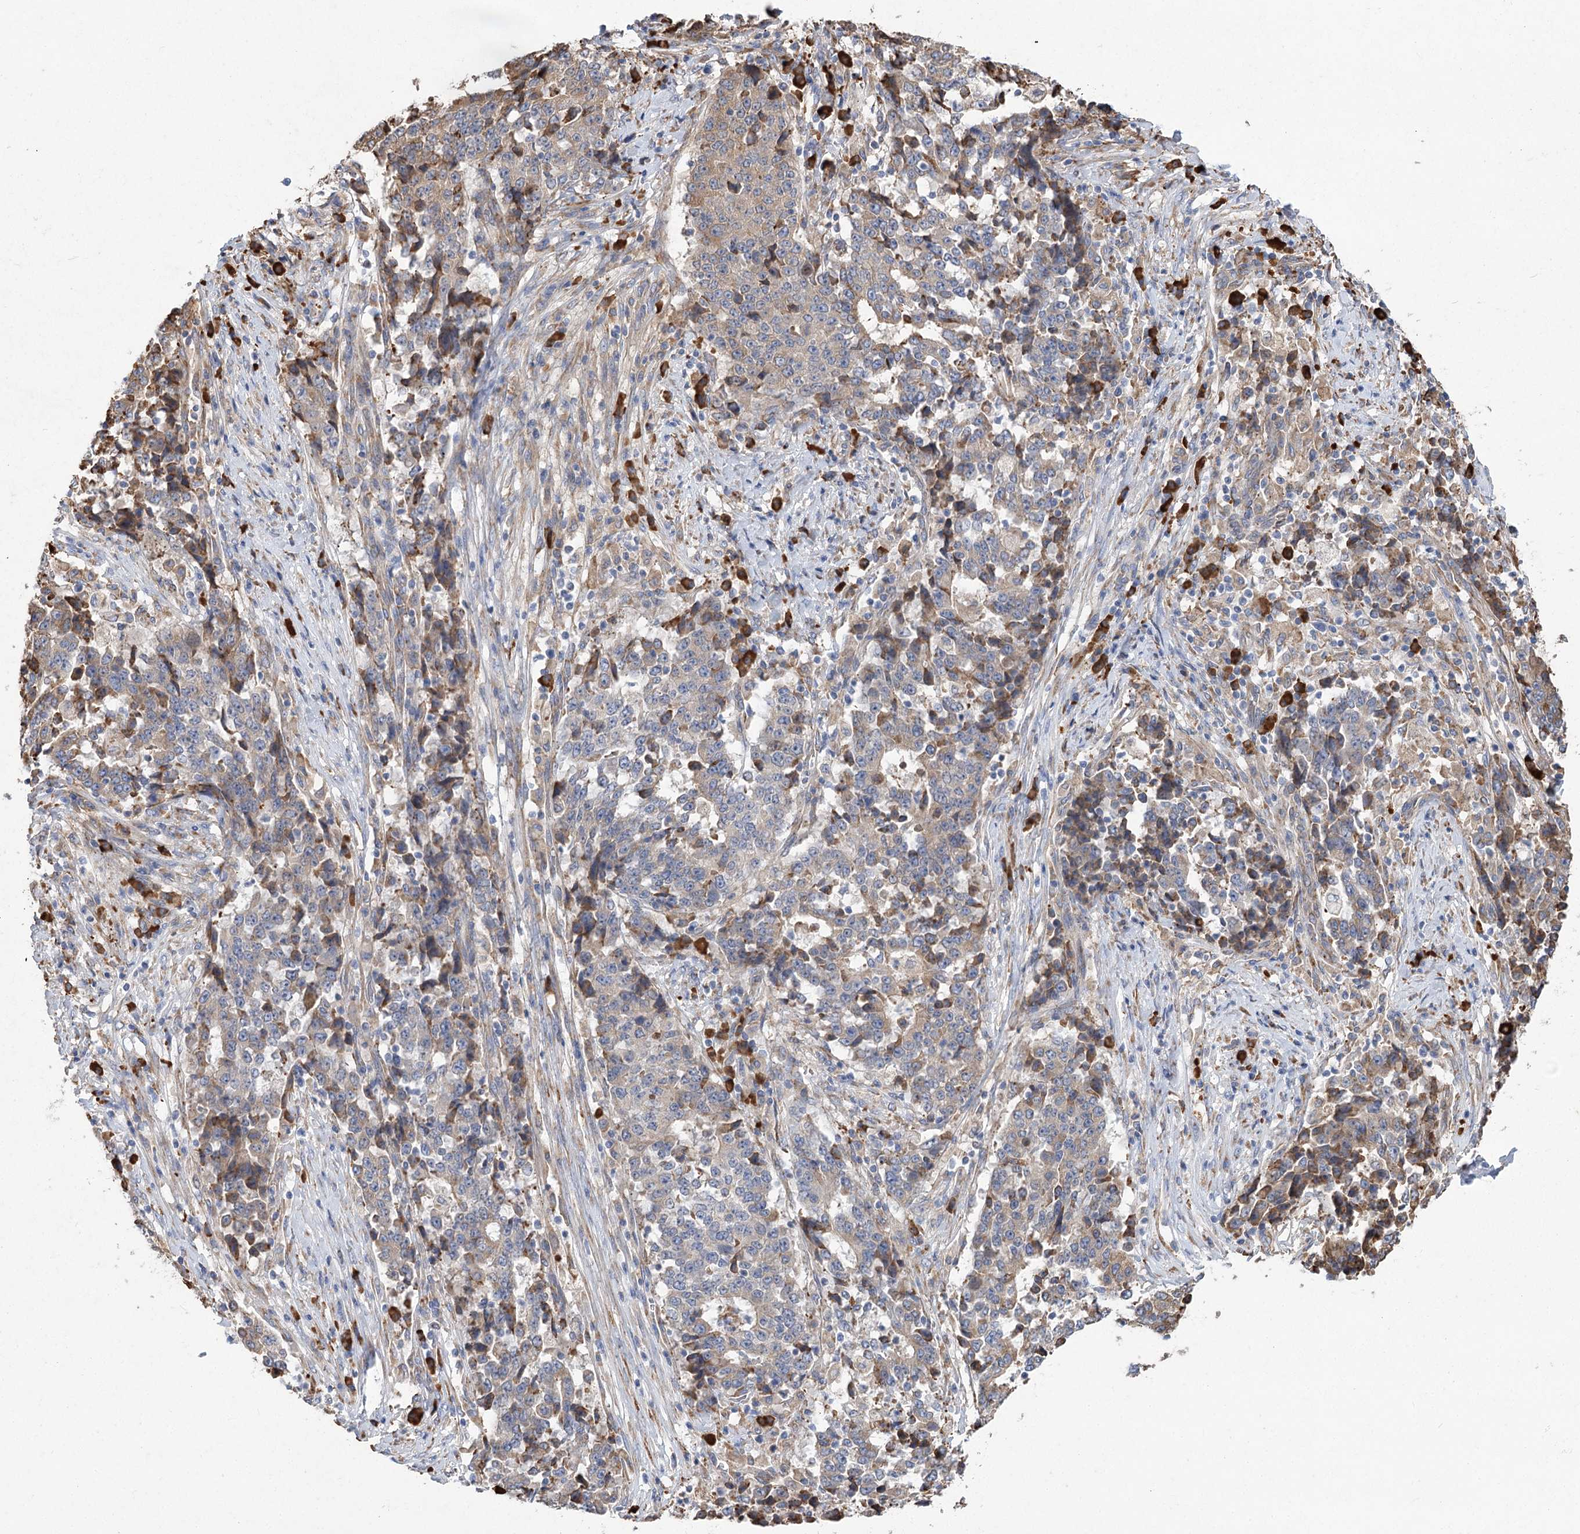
{"staining": {"intensity": "moderate", "quantity": "<25%", "location": "cytoplasmic/membranous"}, "tissue": "stomach cancer", "cell_type": "Tumor cells", "image_type": "cancer", "snomed": [{"axis": "morphology", "description": "Adenocarcinoma, NOS"}, {"axis": "topography", "description": "Stomach"}], "caption": "Protein analysis of stomach cancer tissue exhibits moderate cytoplasmic/membranous staining in about <25% of tumor cells.", "gene": "METTL24", "patient": {"sex": "male", "age": 59}}